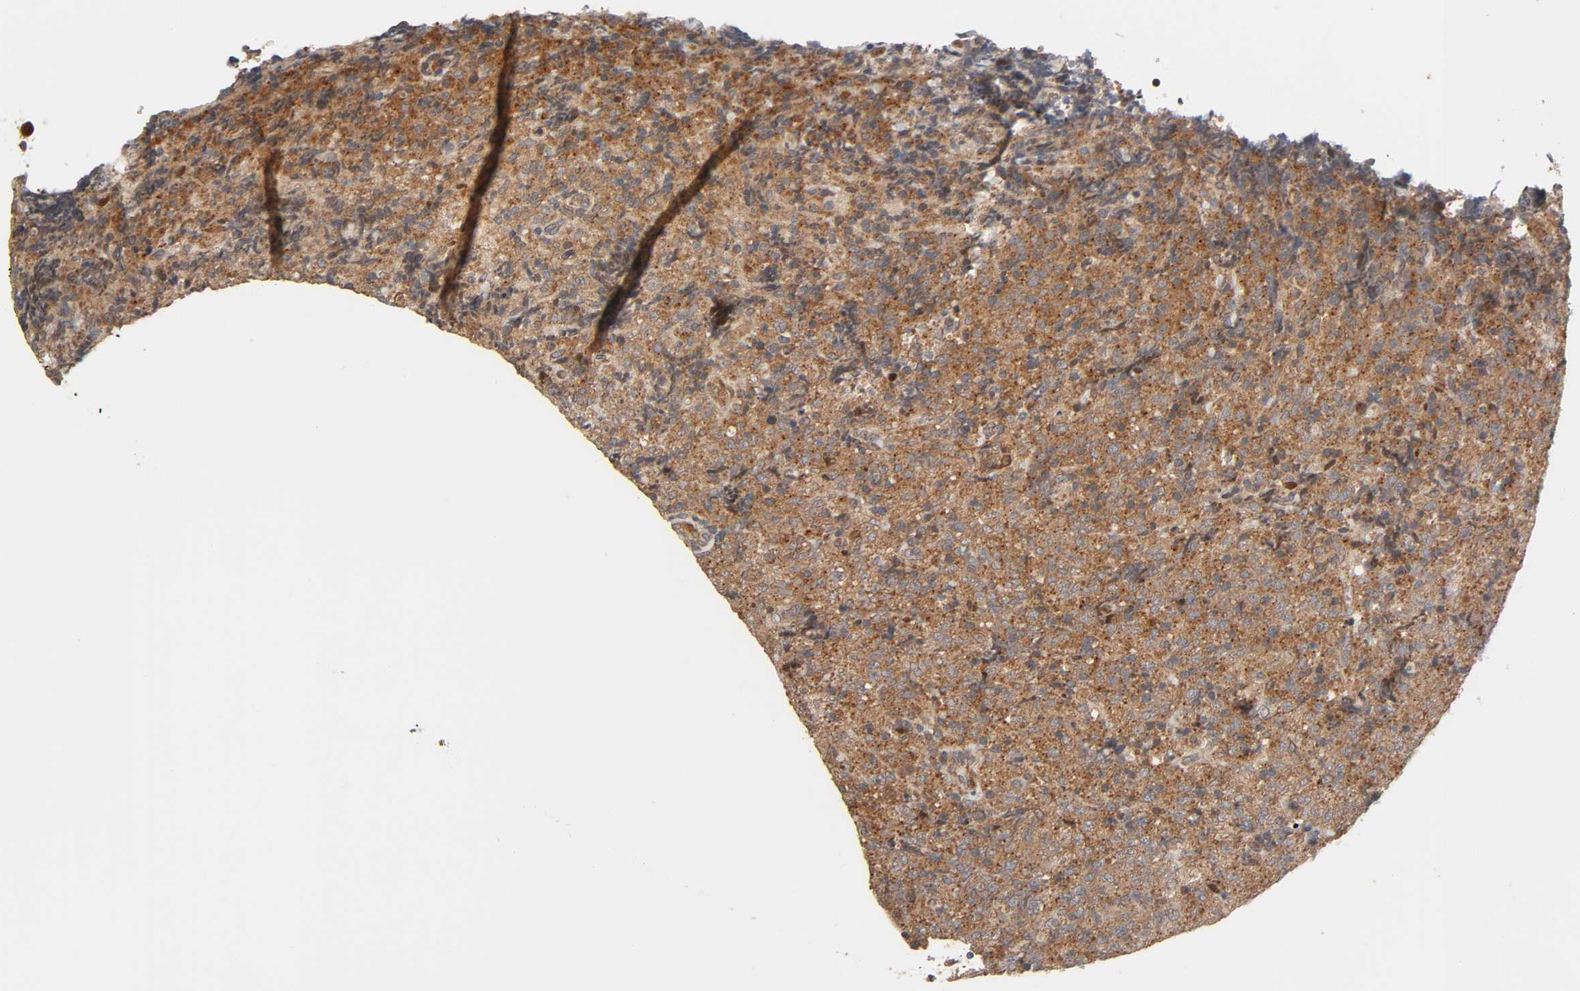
{"staining": {"intensity": "moderate", "quantity": ">75%", "location": "cytoplasmic/membranous"}, "tissue": "lymphoma", "cell_type": "Tumor cells", "image_type": "cancer", "snomed": [{"axis": "morphology", "description": "Malignant lymphoma, non-Hodgkin's type, High grade"}, {"axis": "topography", "description": "Tonsil"}], "caption": "A micrograph of malignant lymphoma, non-Hodgkin's type (high-grade) stained for a protein shows moderate cytoplasmic/membranous brown staining in tumor cells. Immunohistochemistry stains the protein of interest in brown and the nuclei are stained blue.", "gene": "NEMF", "patient": {"sex": "female", "age": 36}}